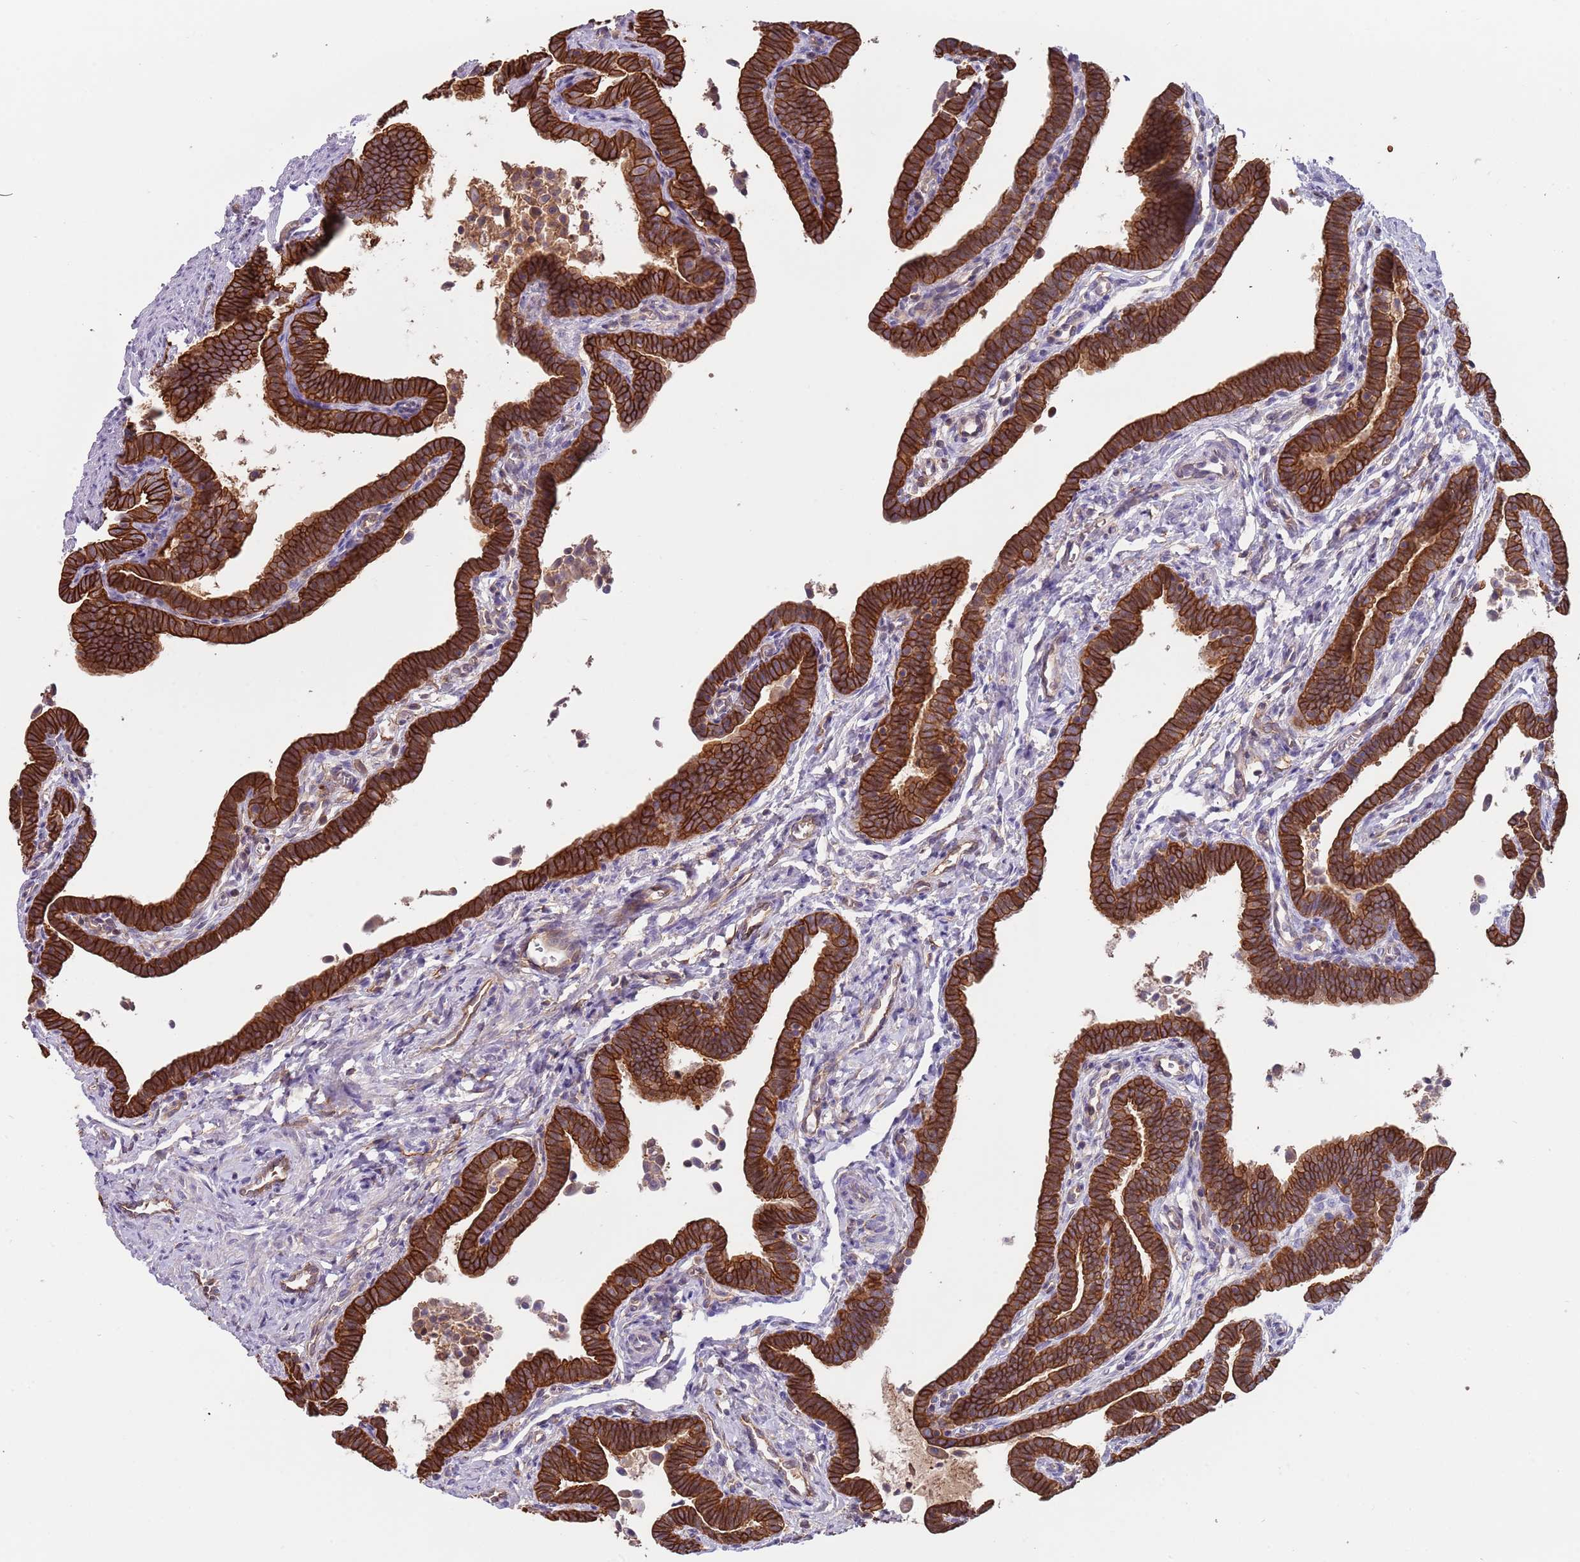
{"staining": {"intensity": "strong", "quantity": ">75%", "location": "cytoplasmic/membranous"}, "tissue": "fallopian tube", "cell_type": "Glandular cells", "image_type": "normal", "snomed": [{"axis": "morphology", "description": "Normal tissue, NOS"}, {"axis": "topography", "description": "Fallopian tube"}], "caption": "Protein staining of normal fallopian tube demonstrates strong cytoplasmic/membranous expression in about >75% of glandular cells.", "gene": "GSDMD", "patient": {"sex": "female", "age": 36}}